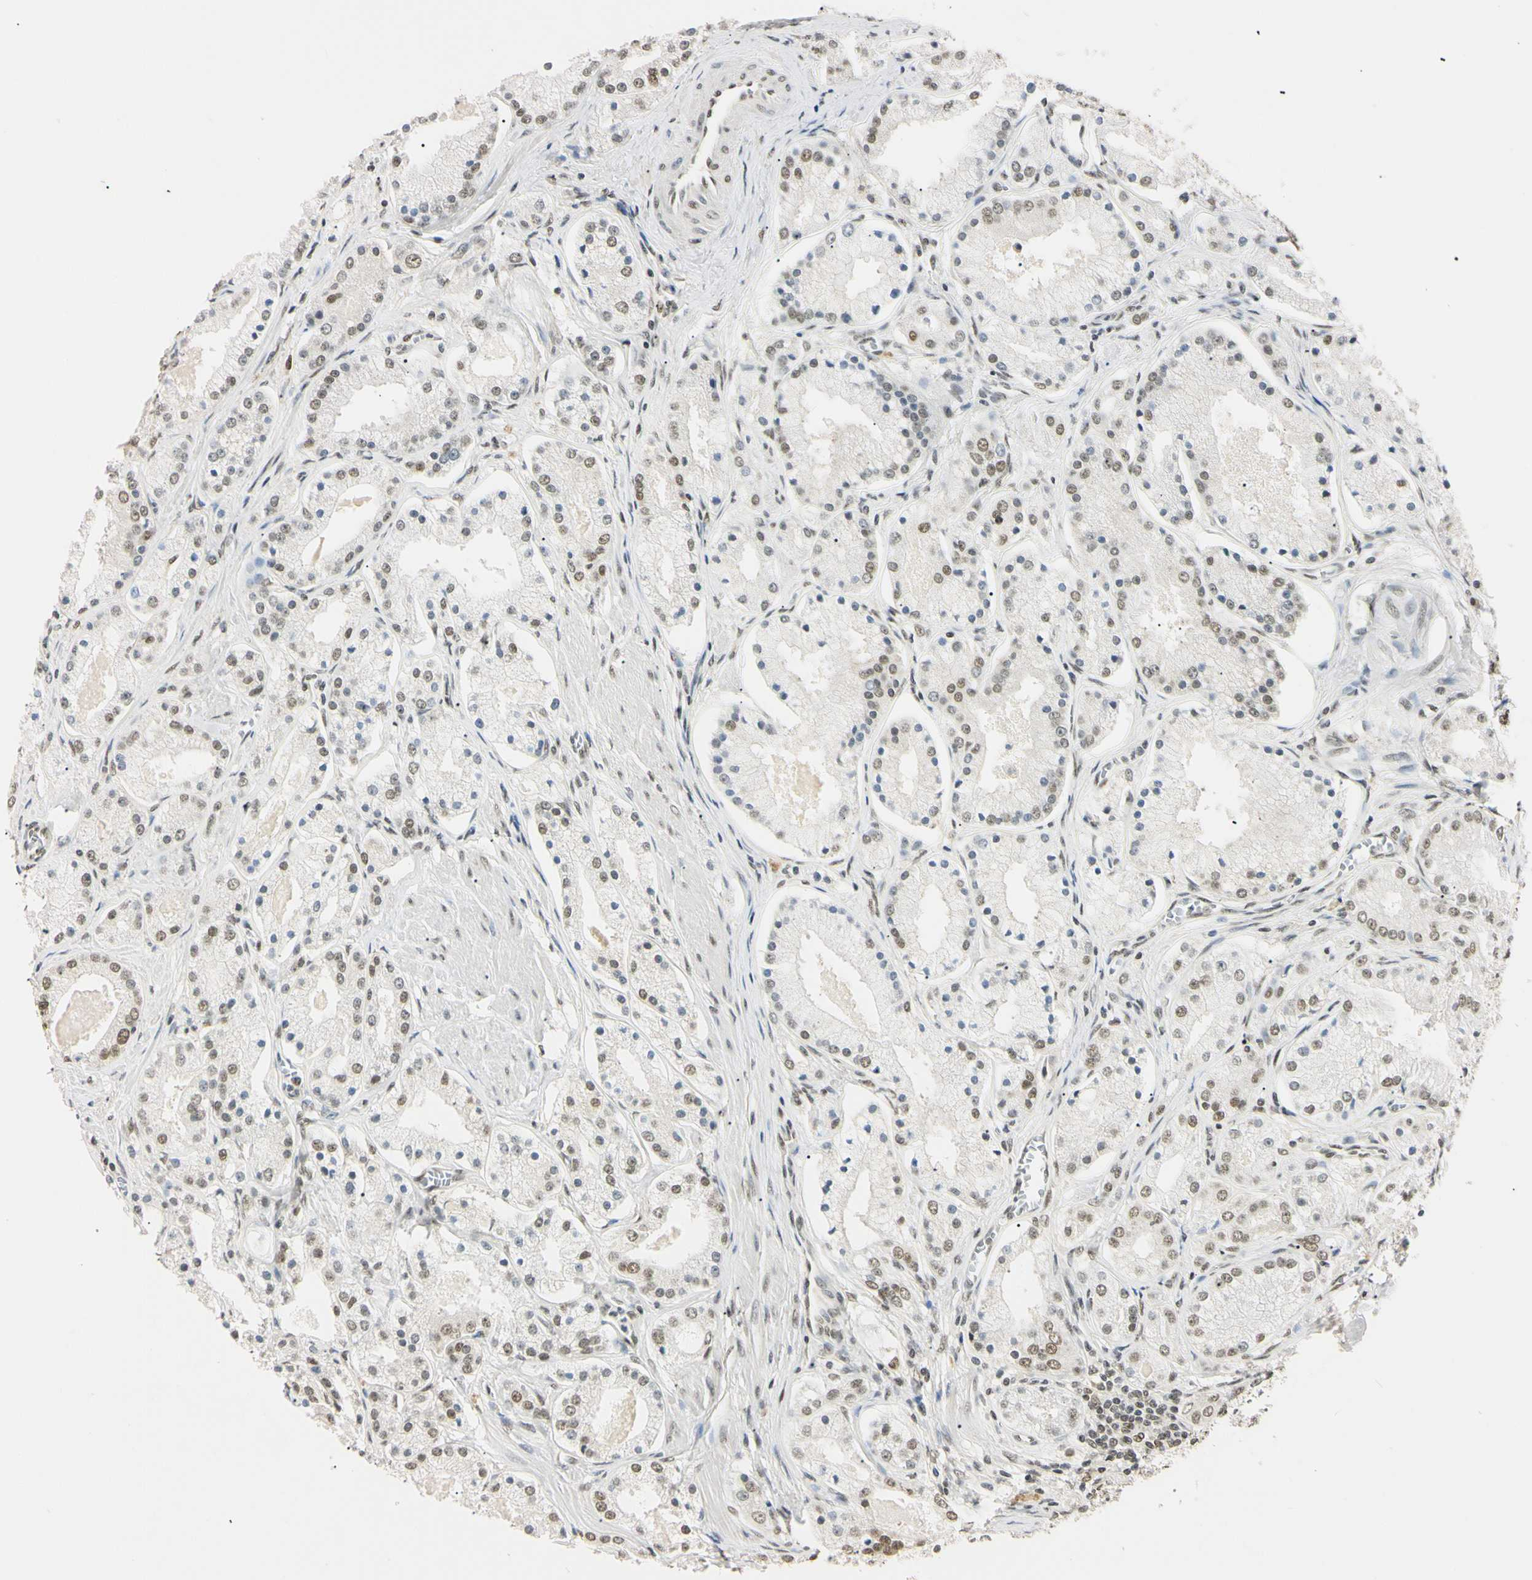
{"staining": {"intensity": "weak", "quantity": ">75%", "location": "nuclear"}, "tissue": "prostate cancer", "cell_type": "Tumor cells", "image_type": "cancer", "snomed": [{"axis": "morphology", "description": "Adenocarcinoma, High grade"}, {"axis": "topography", "description": "Prostate"}], "caption": "Adenocarcinoma (high-grade) (prostate) stained with a protein marker demonstrates weak staining in tumor cells.", "gene": "SMARCA5", "patient": {"sex": "male", "age": 66}}